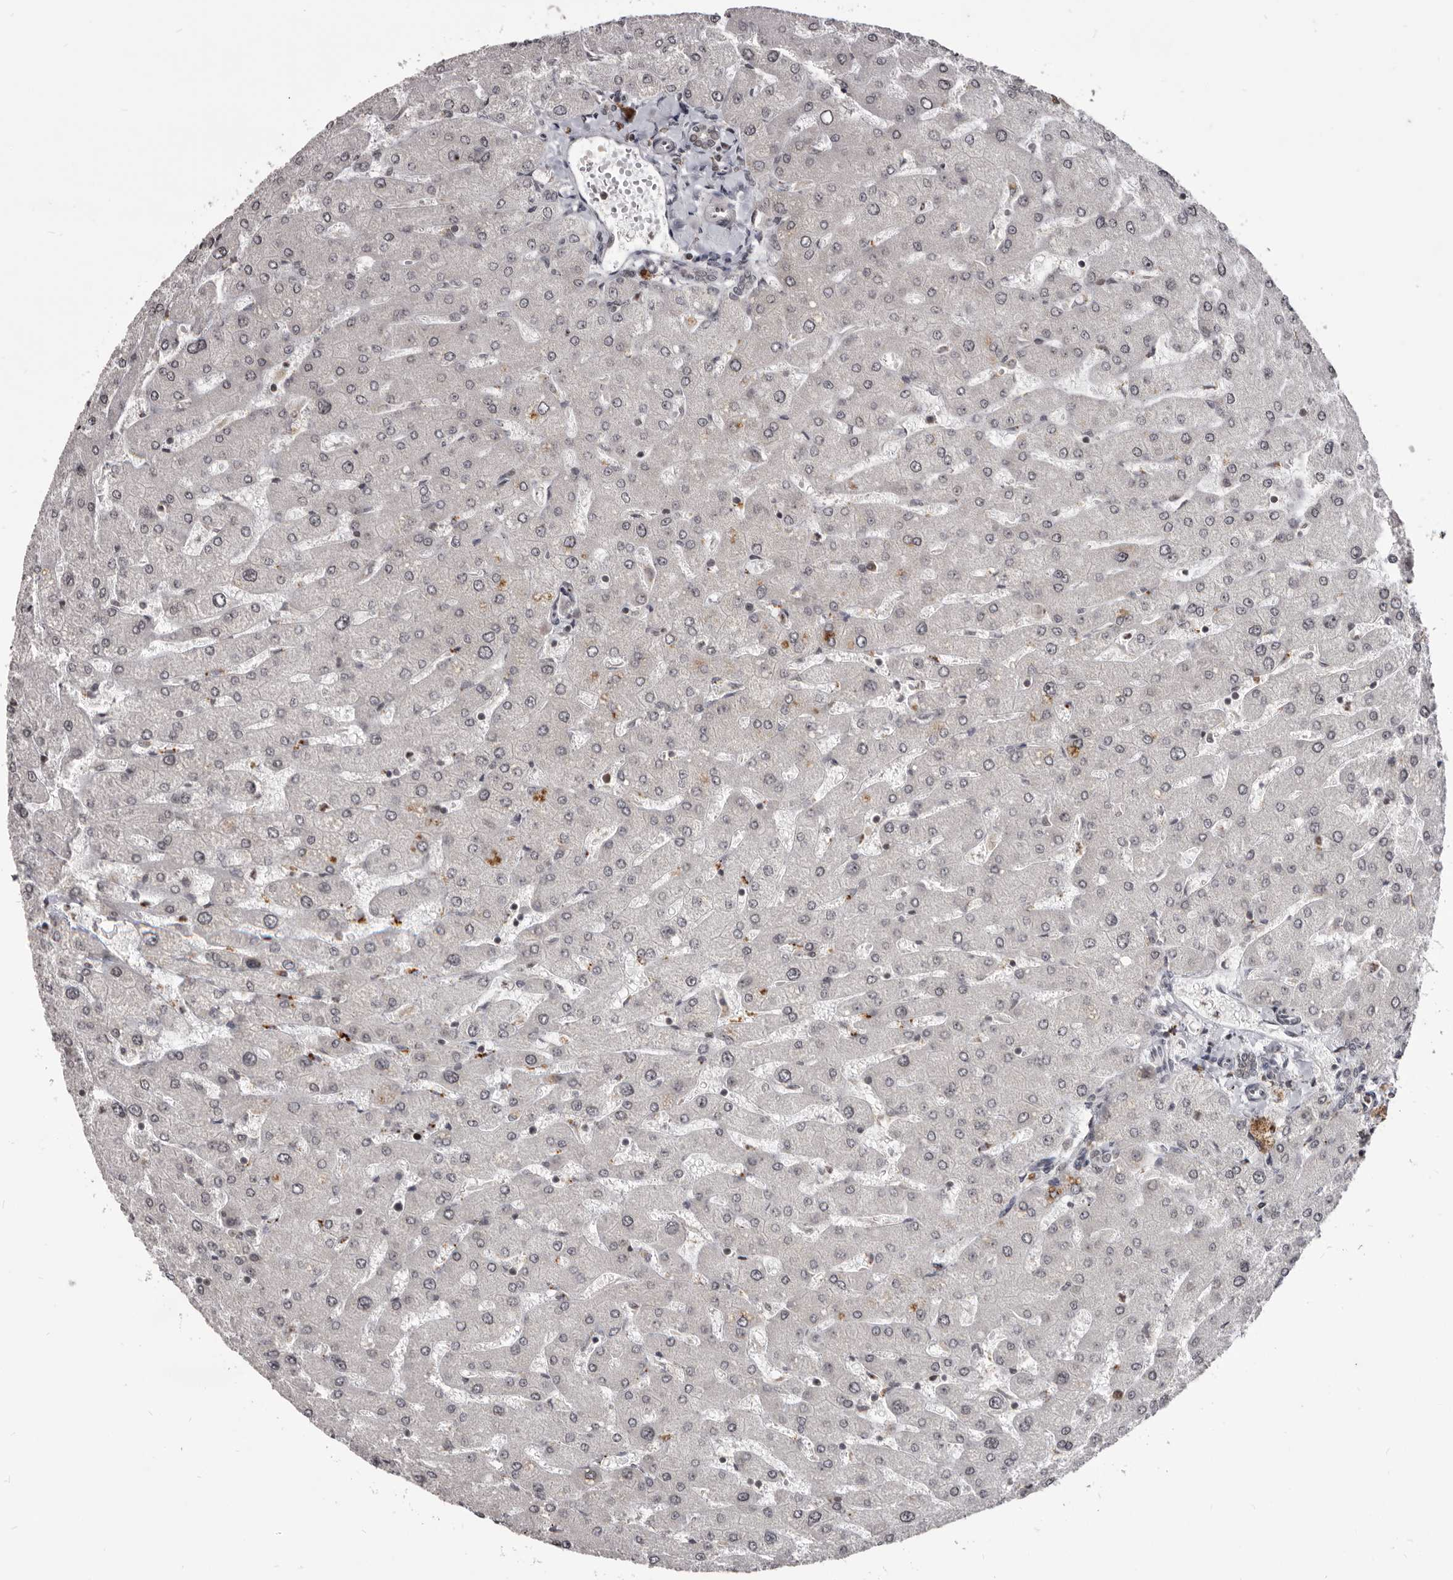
{"staining": {"intensity": "negative", "quantity": "none", "location": "none"}, "tissue": "liver", "cell_type": "Cholangiocytes", "image_type": "normal", "snomed": [{"axis": "morphology", "description": "Normal tissue, NOS"}, {"axis": "topography", "description": "Liver"}], "caption": "Immunohistochemistry (IHC) photomicrograph of normal human liver stained for a protein (brown), which reveals no staining in cholangiocytes.", "gene": "THUMPD1", "patient": {"sex": "male", "age": 55}}